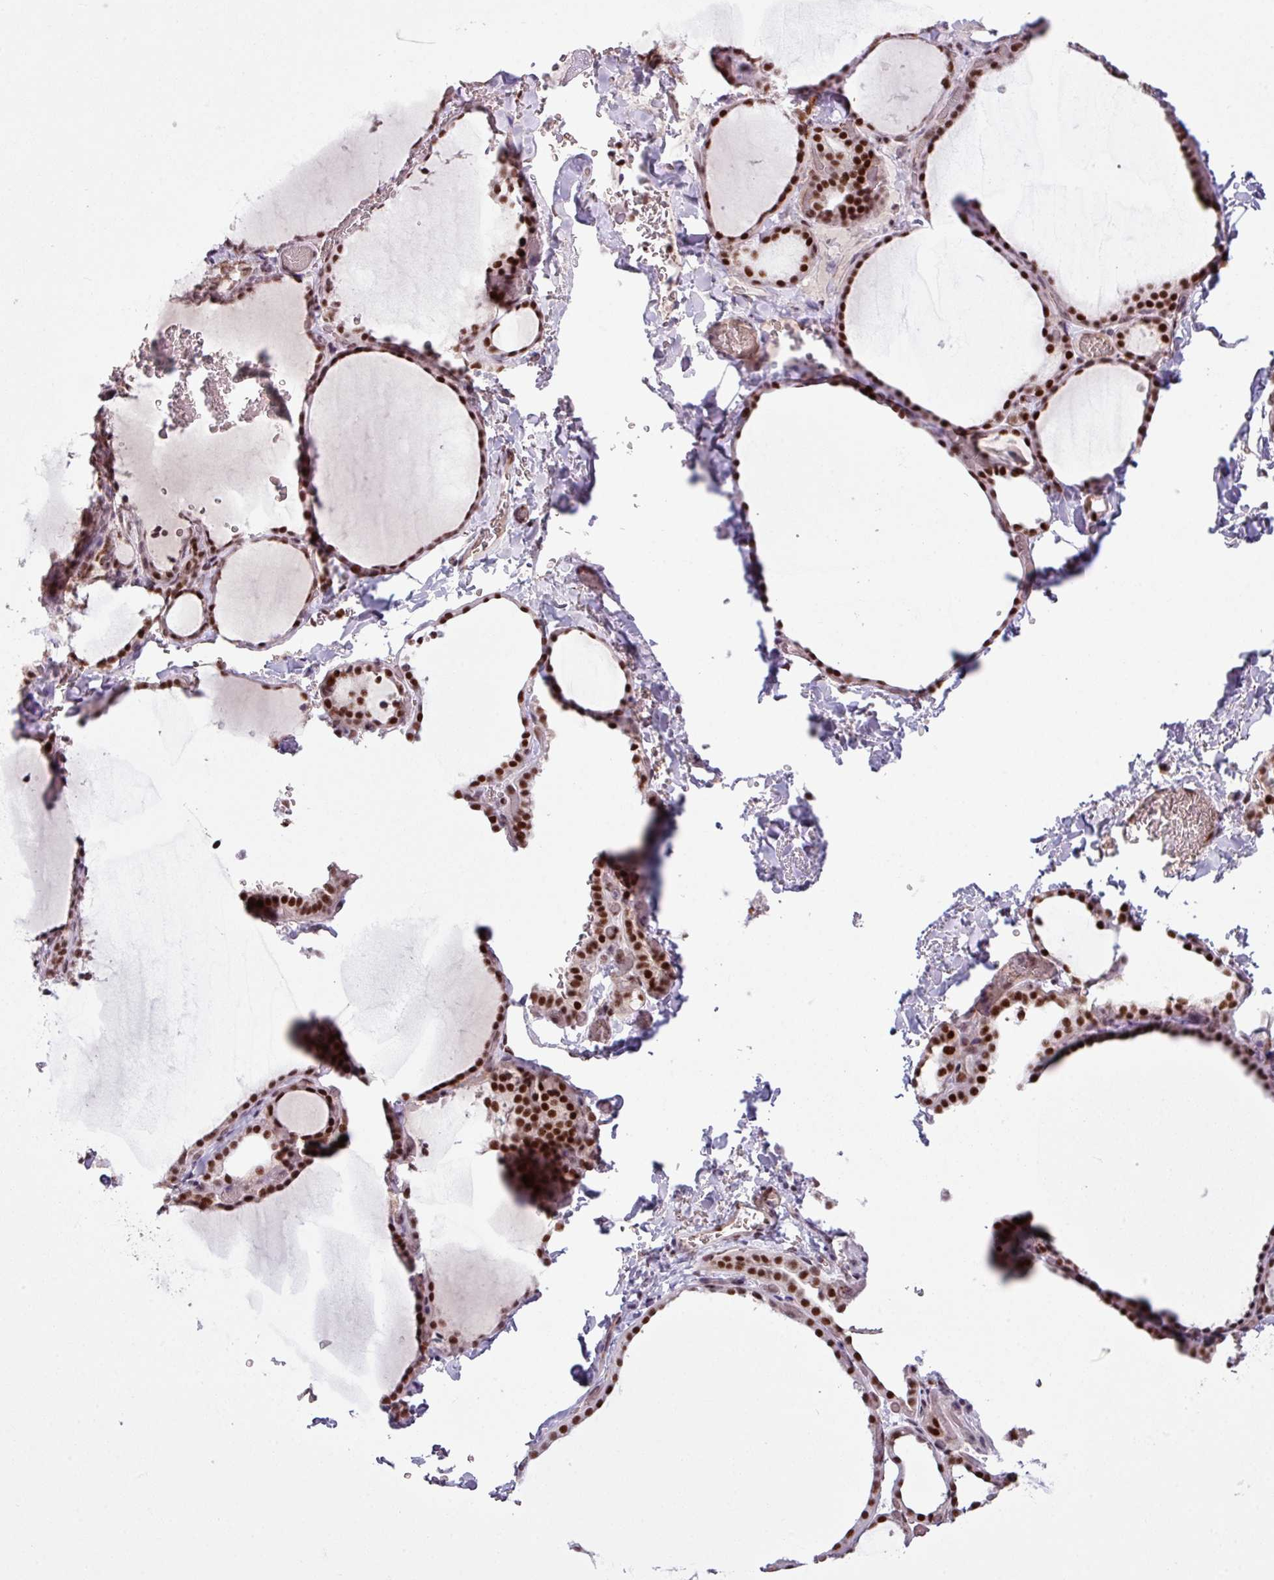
{"staining": {"intensity": "strong", "quantity": ">75%", "location": "nuclear"}, "tissue": "thyroid gland", "cell_type": "Glandular cells", "image_type": "normal", "snomed": [{"axis": "morphology", "description": "Normal tissue, NOS"}, {"axis": "topography", "description": "Thyroid gland"}], "caption": "This image shows normal thyroid gland stained with immunohistochemistry (IHC) to label a protein in brown. The nuclear of glandular cells show strong positivity for the protein. Nuclei are counter-stained blue.", "gene": "PRDM5", "patient": {"sex": "female", "age": 22}}